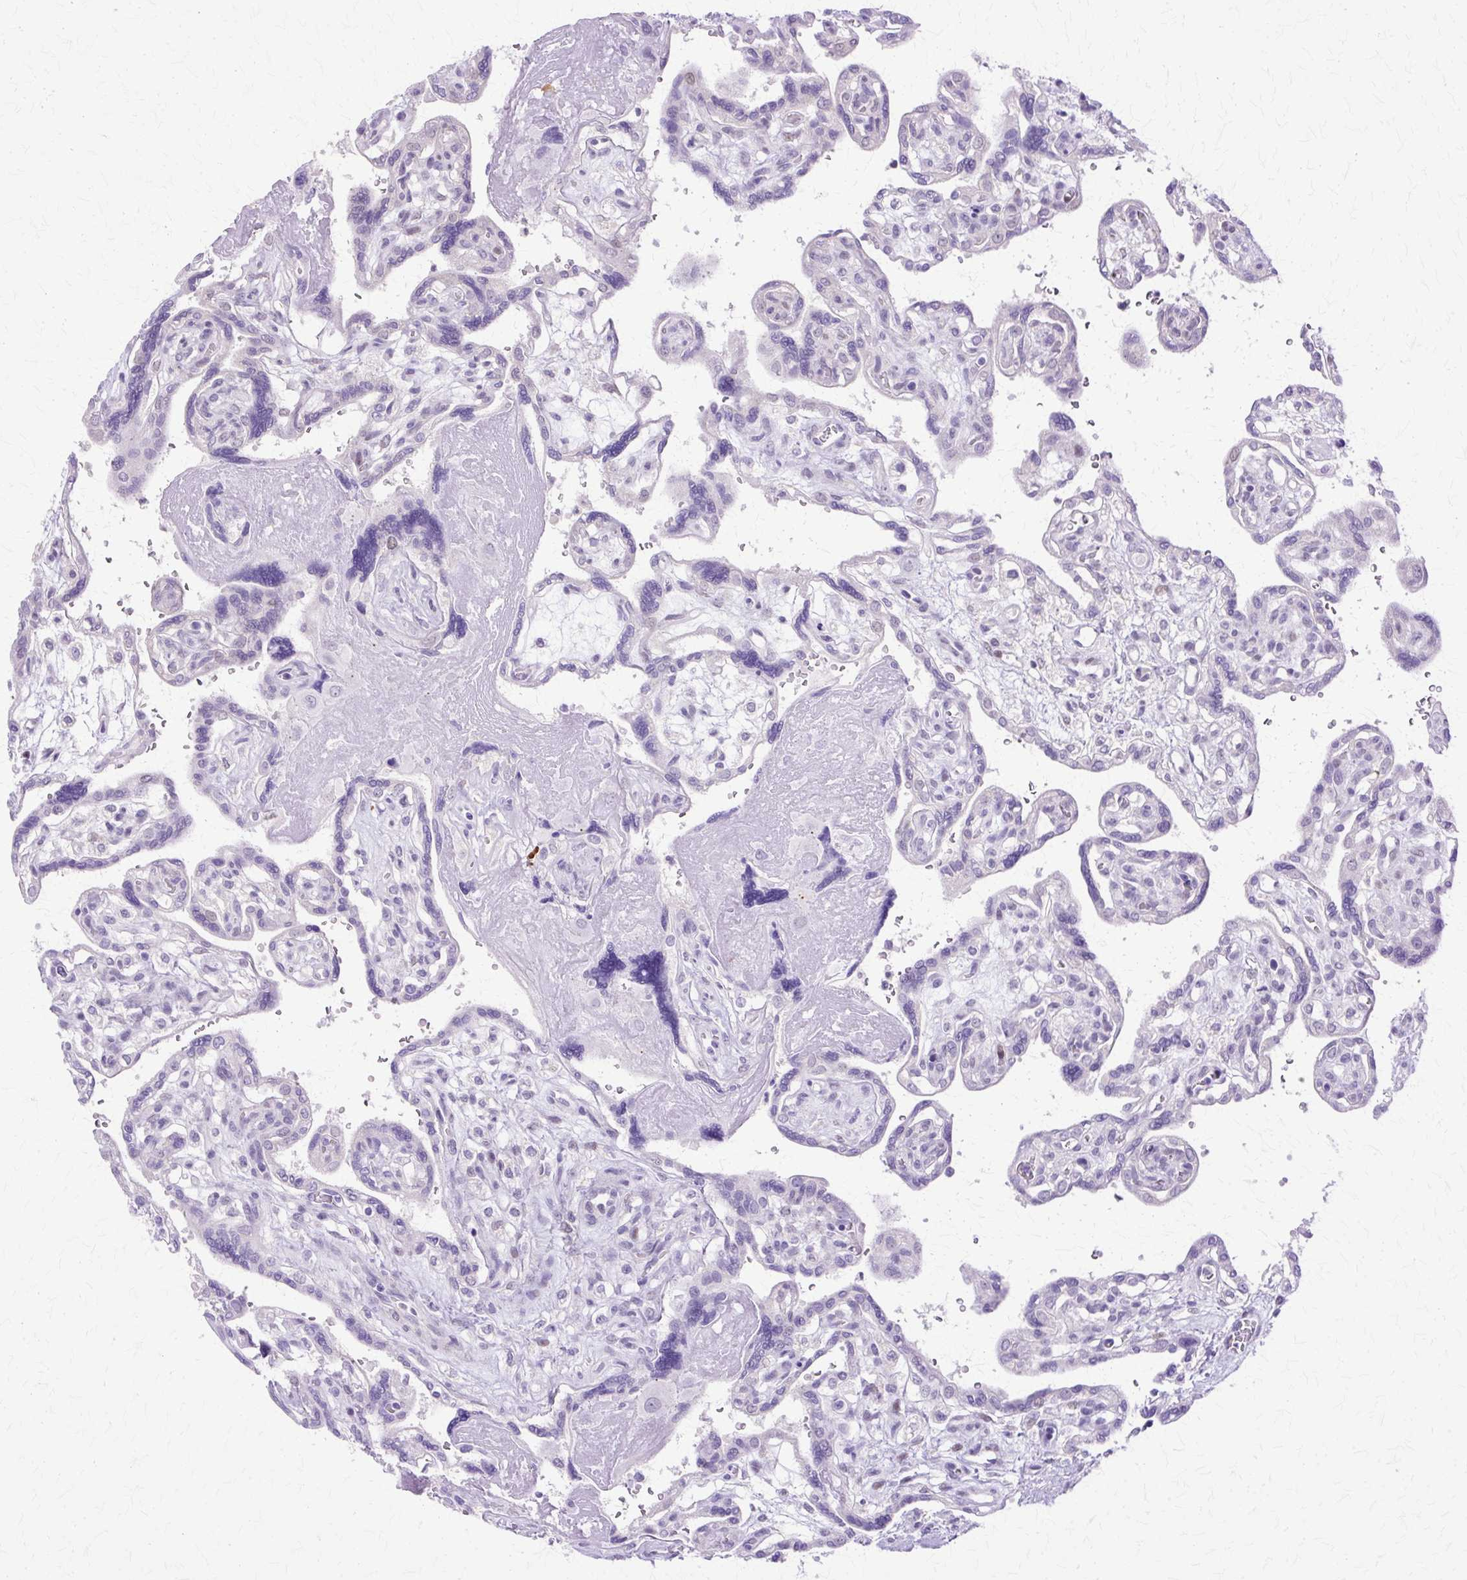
{"staining": {"intensity": "moderate", "quantity": "<25%", "location": "nuclear"}, "tissue": "placenta", "cell_type": "Decidual cells", "image_type": "normal", "snomed": [{"axis": "morphology", "description": "Normal tissue, NOS"}, {"axis": "topography", "description": "Placenta"}], "caption": "IHC staining of normal placenta, which exhibits low levels of moderate nuclear expression in approximately <25% of decidual cells indicating moderate nuclear protein staining. The staining was performed using DAB (brown) for protein detection and nuclei were counterstained in hematoxylin (blue).", "gene": "HSPA1A", "patient": {"sex": "female", "age": 39}}